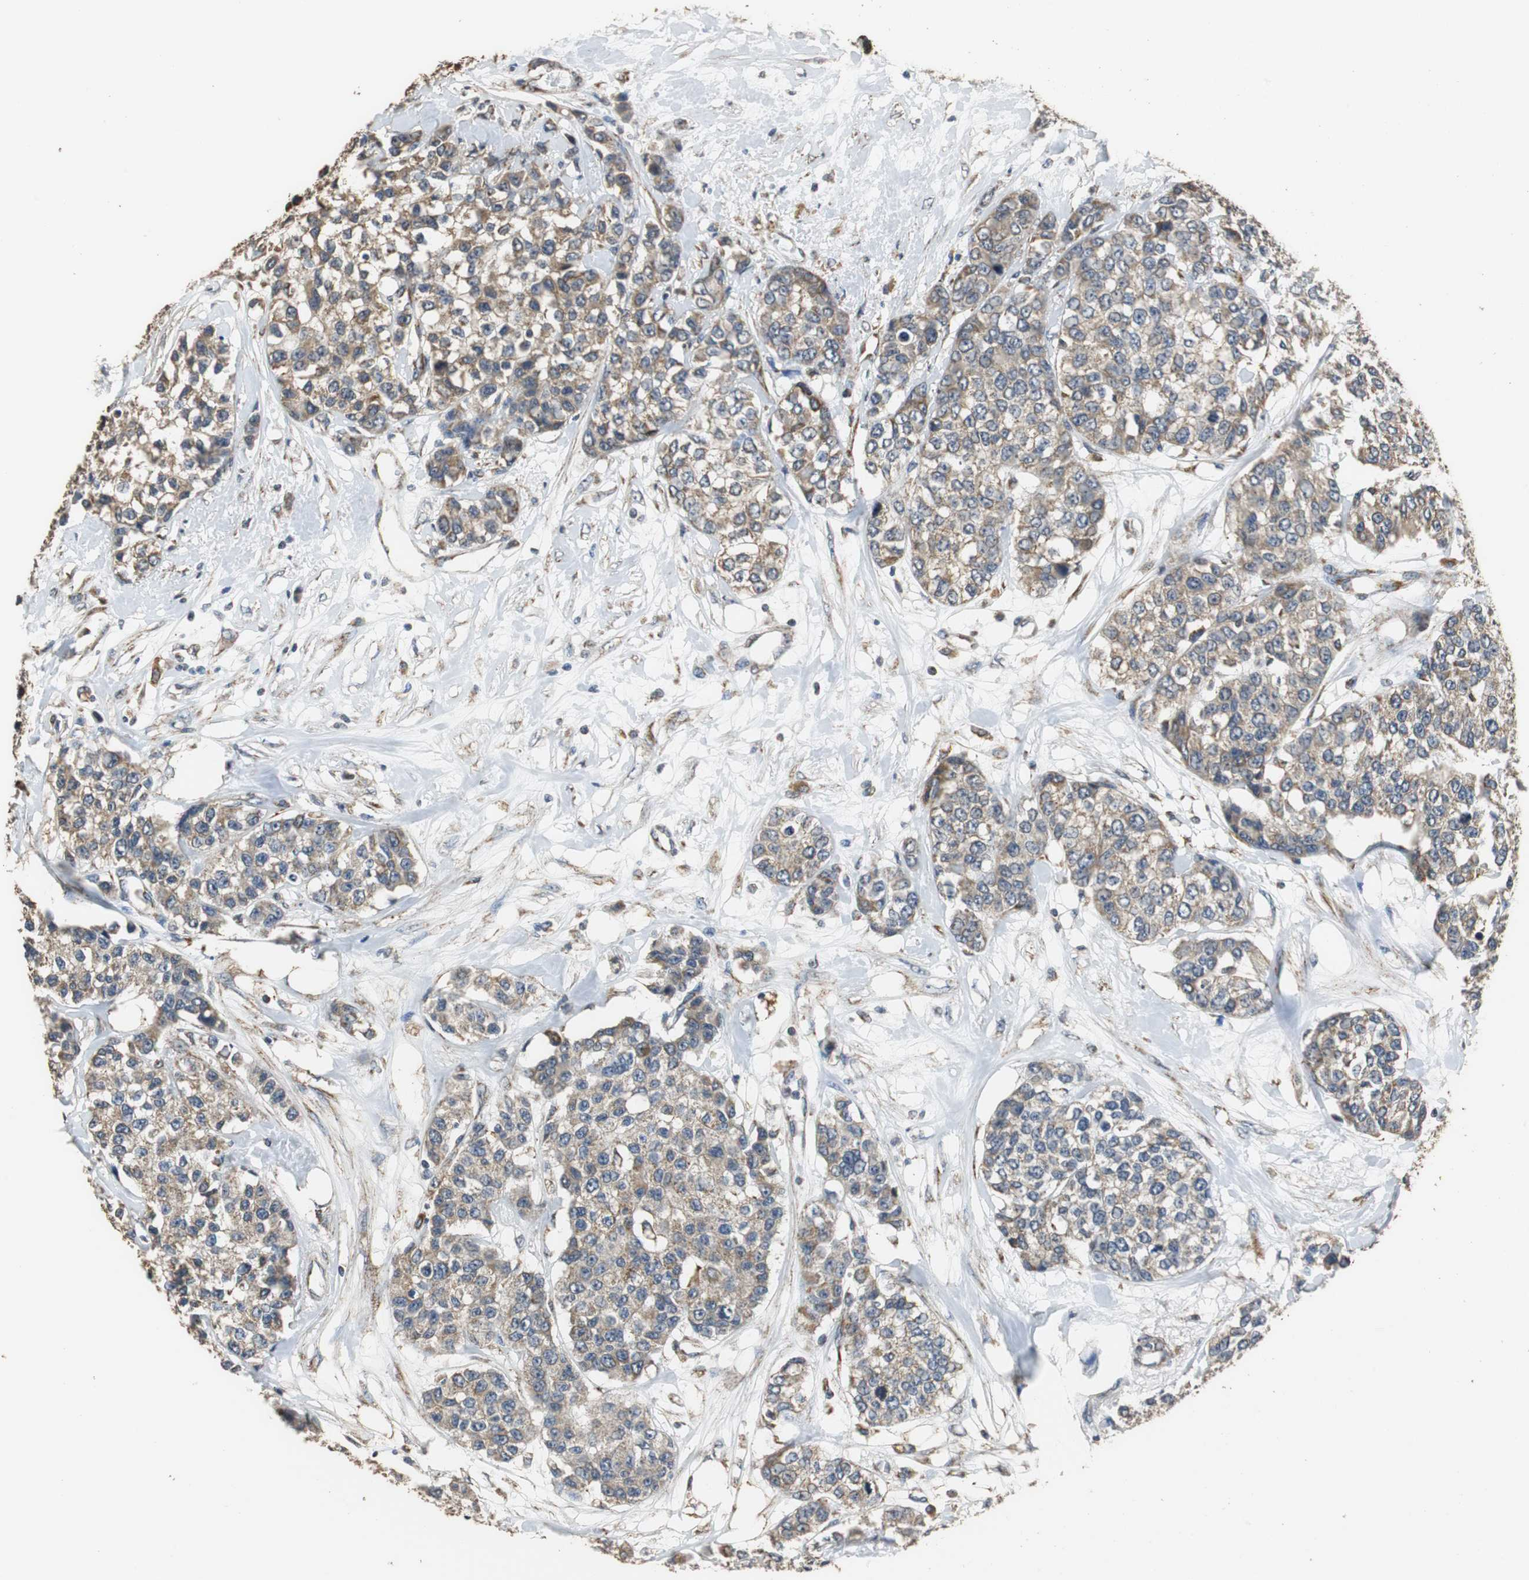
{"staining": {"intensity": "weak", "quantity": ">75%", "location": "cytoplasmic/membranous"}, "tissue": "breast cancer", "cell_type": "Tumor cells", "image_type": "cancer", "snomed": [{"axis": "morphology", "description": "Duct carcinoma"}, {"axis": "topography", "description": "Breast"}], "caption": "Protein expression analysis of breast cancer exhibits weak cytoplasmic/membranous expression in about >75% of tumor cells. (DAB IHC with brightfield microscopy, high magnification).", "gene": "HMGCL", "patient": {"sex": "female", "age": 51}}